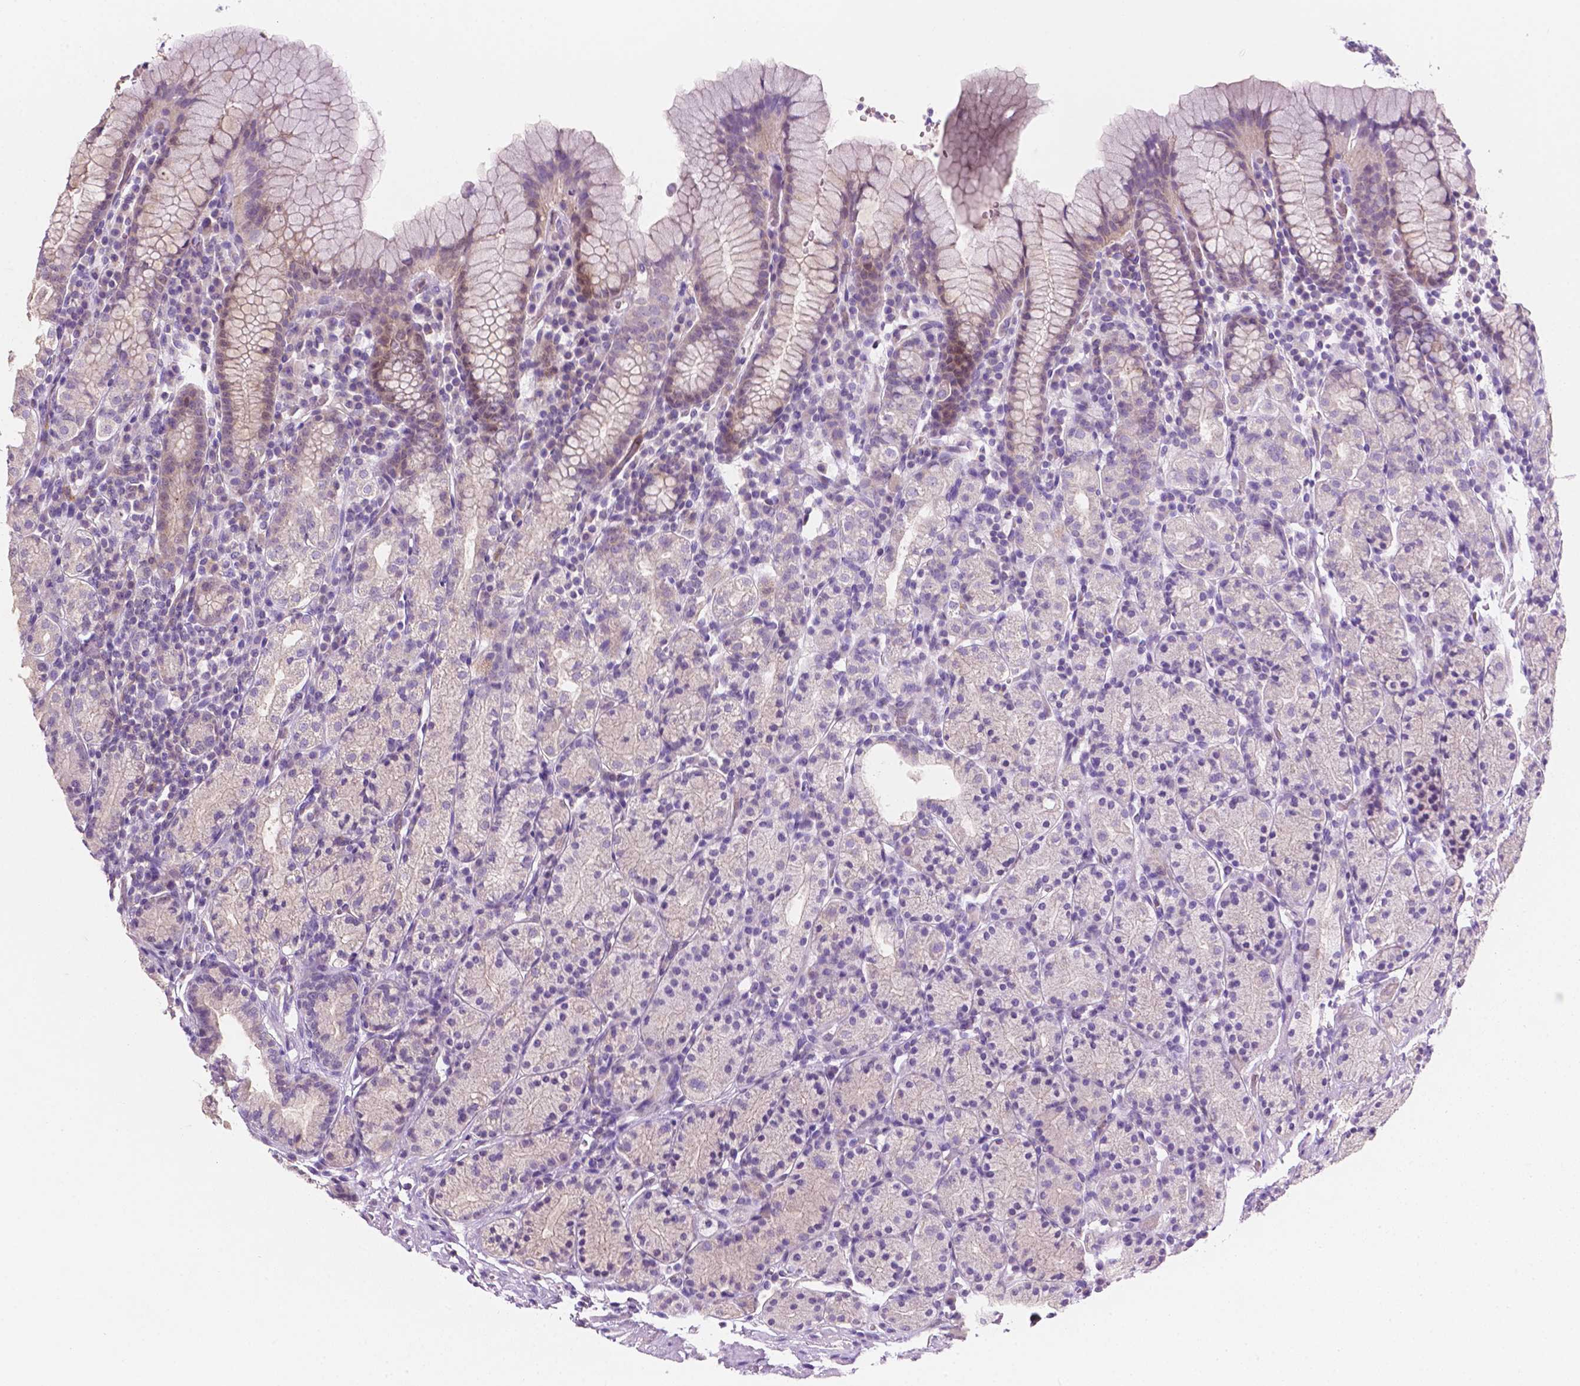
{"staining": {"intensity": "negative", "quantity": "none", "location": "none"}, "tissue": "stomach", "cell_type": "Glandular cells", "image_type": "normal", "snomed": [{"axis": "morphology", "description": "Normal tissue, NOS"}, {"axis": "topography", "description": "Stomach, upper"}, {"axis": "topography", "description": "Stomach"}], "caption": "This is an immunohistochemistry micrograph of unremarkable stomach. There is no positivity in glandular cells.", "gene": "EGFR", "patient": {"sex": "male", "age": 62}}